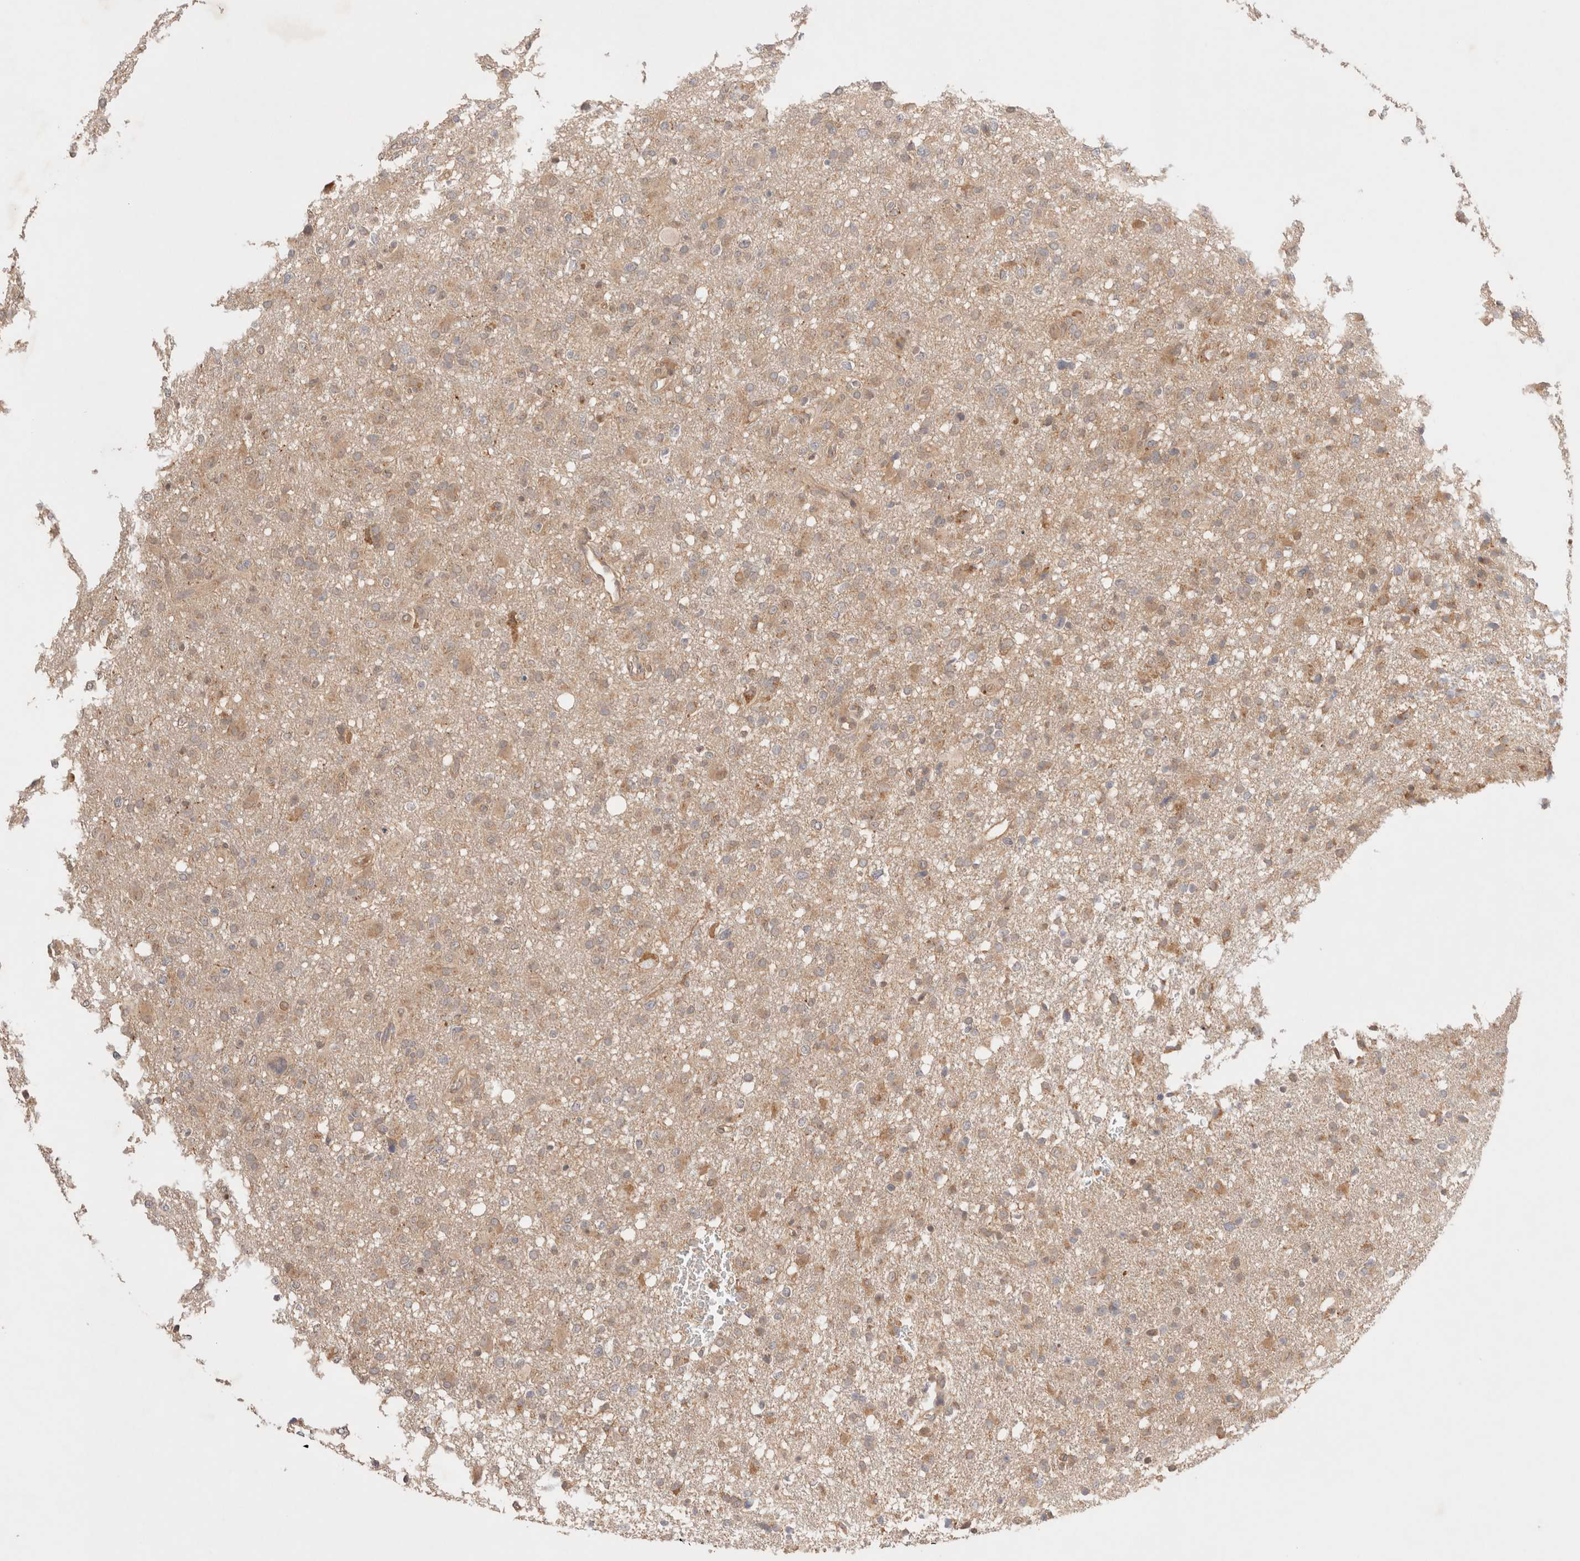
{"staining": {"intensity": "weak", "quantity": ">75%", "location": "cytoplasmic/membranous"}, "tissue": "glioma", "cell_type": "Tumor cells", "image_type": "cancer", "snomed": [{"axis": "morphology", "description": "Glioma, malignant, High grade"}, {"axis": "topography", "description": "Brain"}], "caption": "Human high-grade glioma (malignant) stained with a brown dye reveals weak cytoplasmic/membranous positive expression in about >75% of tumor cells.", "gene": "CARNMT1", "patient": {"sex": "female", "age": 57}}